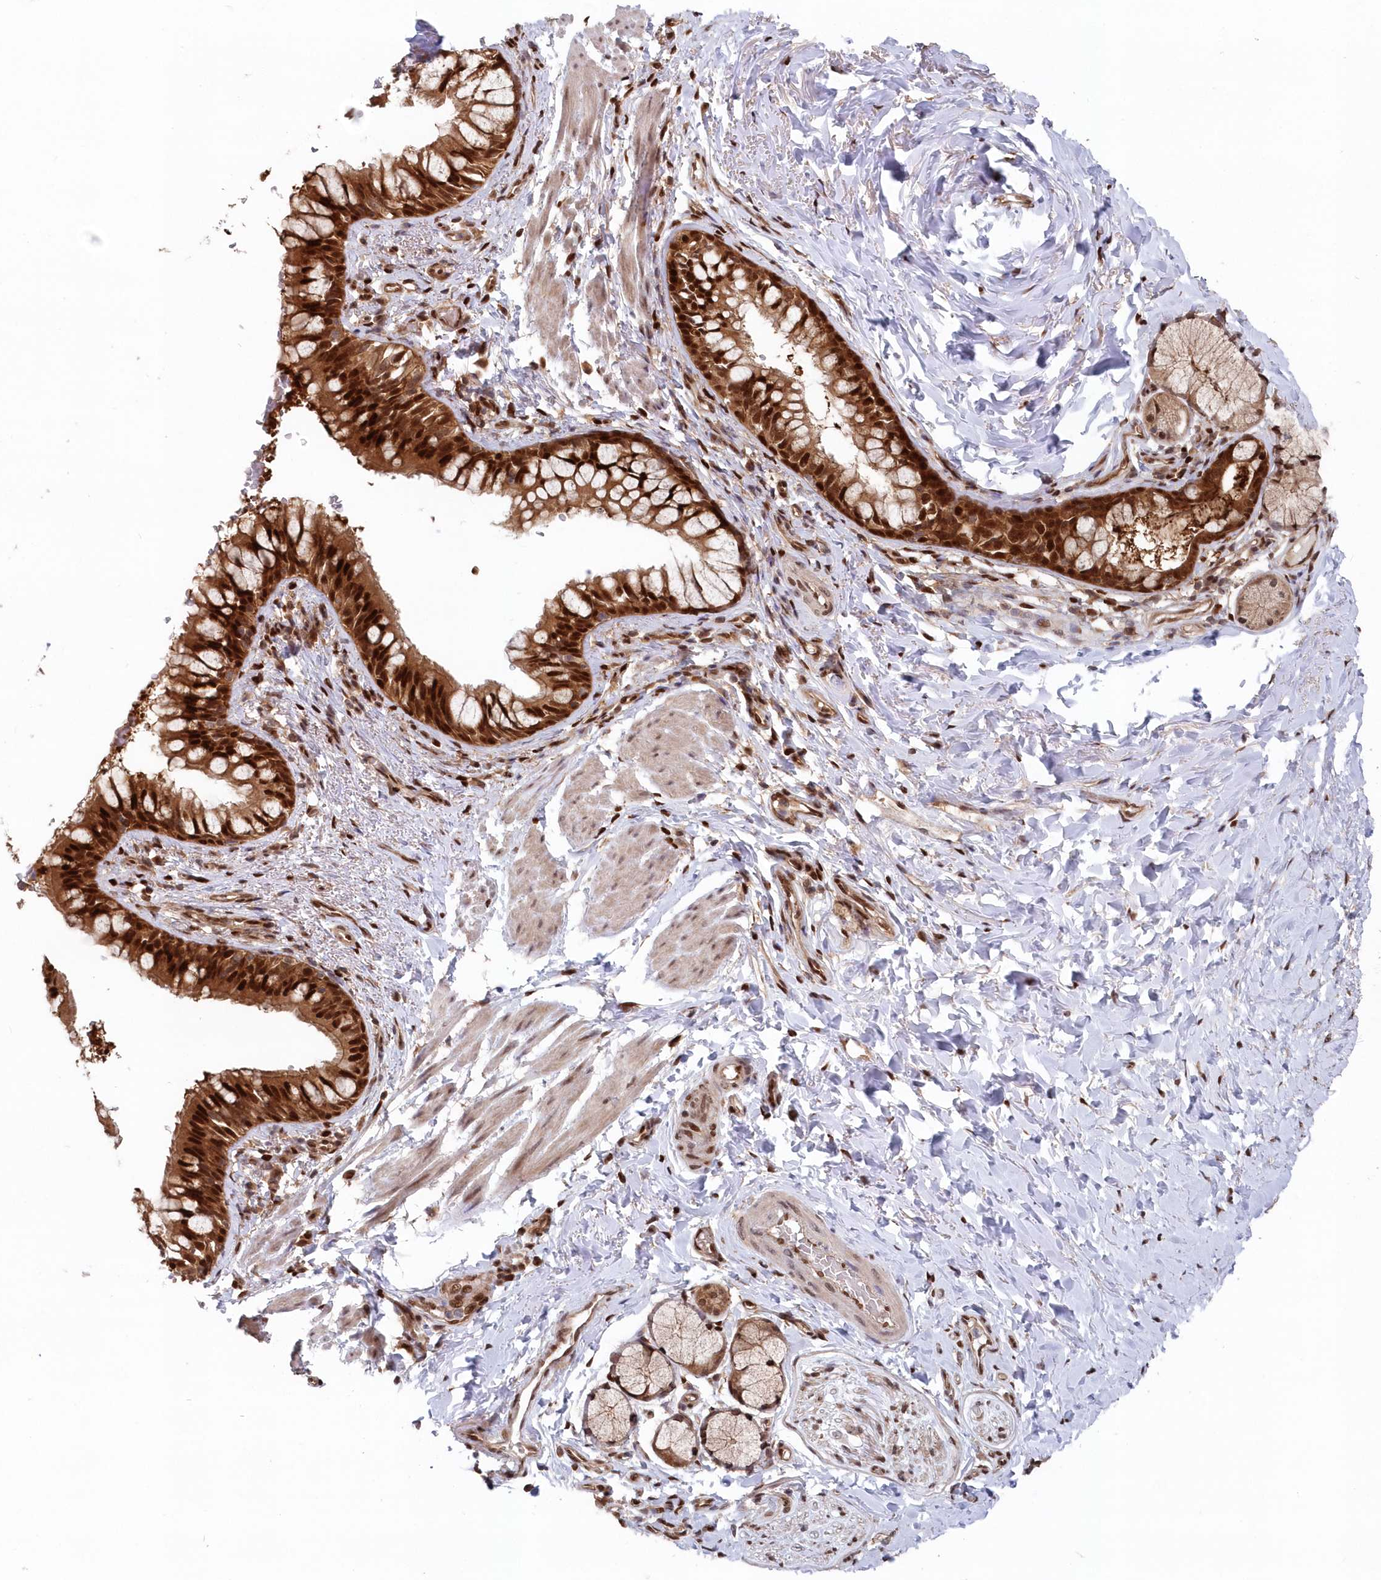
{"staining": {"intensity": "strong", "quantity": ">75%", "location": "cytoplasmic/membranous,nuclear"}, "tissue": "bronchus", "cell_type": "Respiratory epithelial cells", "image_type": "normal", "snomed": [{"axis": "morphology", "description": "Normal tissue, NOS"}, {"axis": "topography", "description": "Cartilage tissue"}, {"axis": "topography", "description": "Bronchus"}], "caption": "Immunohistochemical staining of benign bronchus displays strong cytoplasmic/membranous,nuclear protein staining in about >75% of respiratory epithelial cells. (brown staining indicates protein expression, while blue staining denotes nuclei).", "gene": "ABHD14B", "patient": {"sex": "female", "age": 36}}